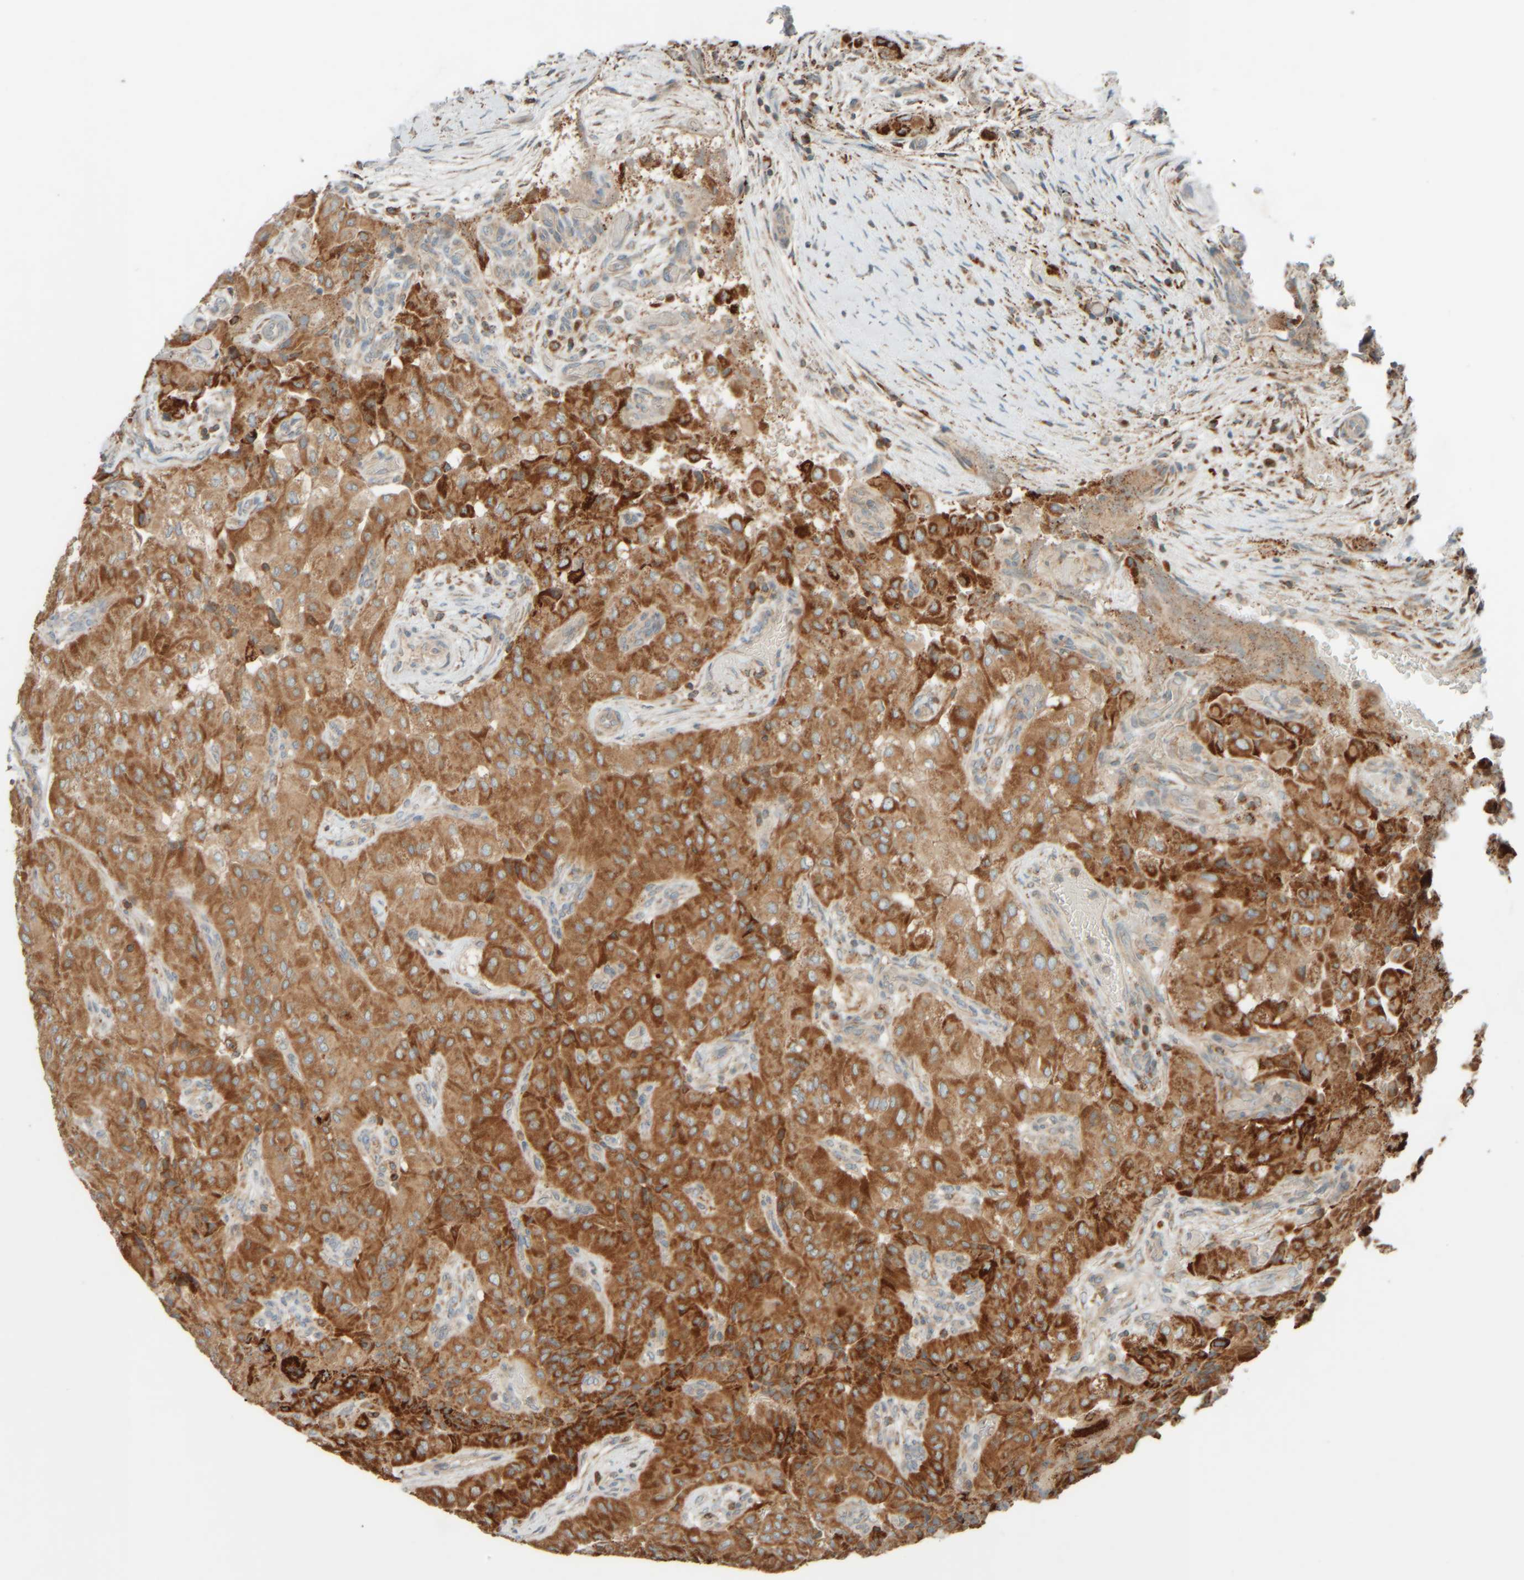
{"staining": {"intensity": "strong", "quantity": ">75%", "location": "cytoplasmic/membranous"}, "tissue": "thyroid cancer", "cell_type": "Tumor cells", "image_type": "cancer", "snomed": [{"axis": "morphology", "description": "Papillary adenocarcinoma, NOS"}, {"axis": "topography", "description": "Thyroid gland"}], "caption": "Tumor cells show high levels of strong cytoplasmic/membranous staining in about >75% of cells in thyroid cancer.", "gene": "SPAG5", "patient": {"sex": "female", "age": 59}}